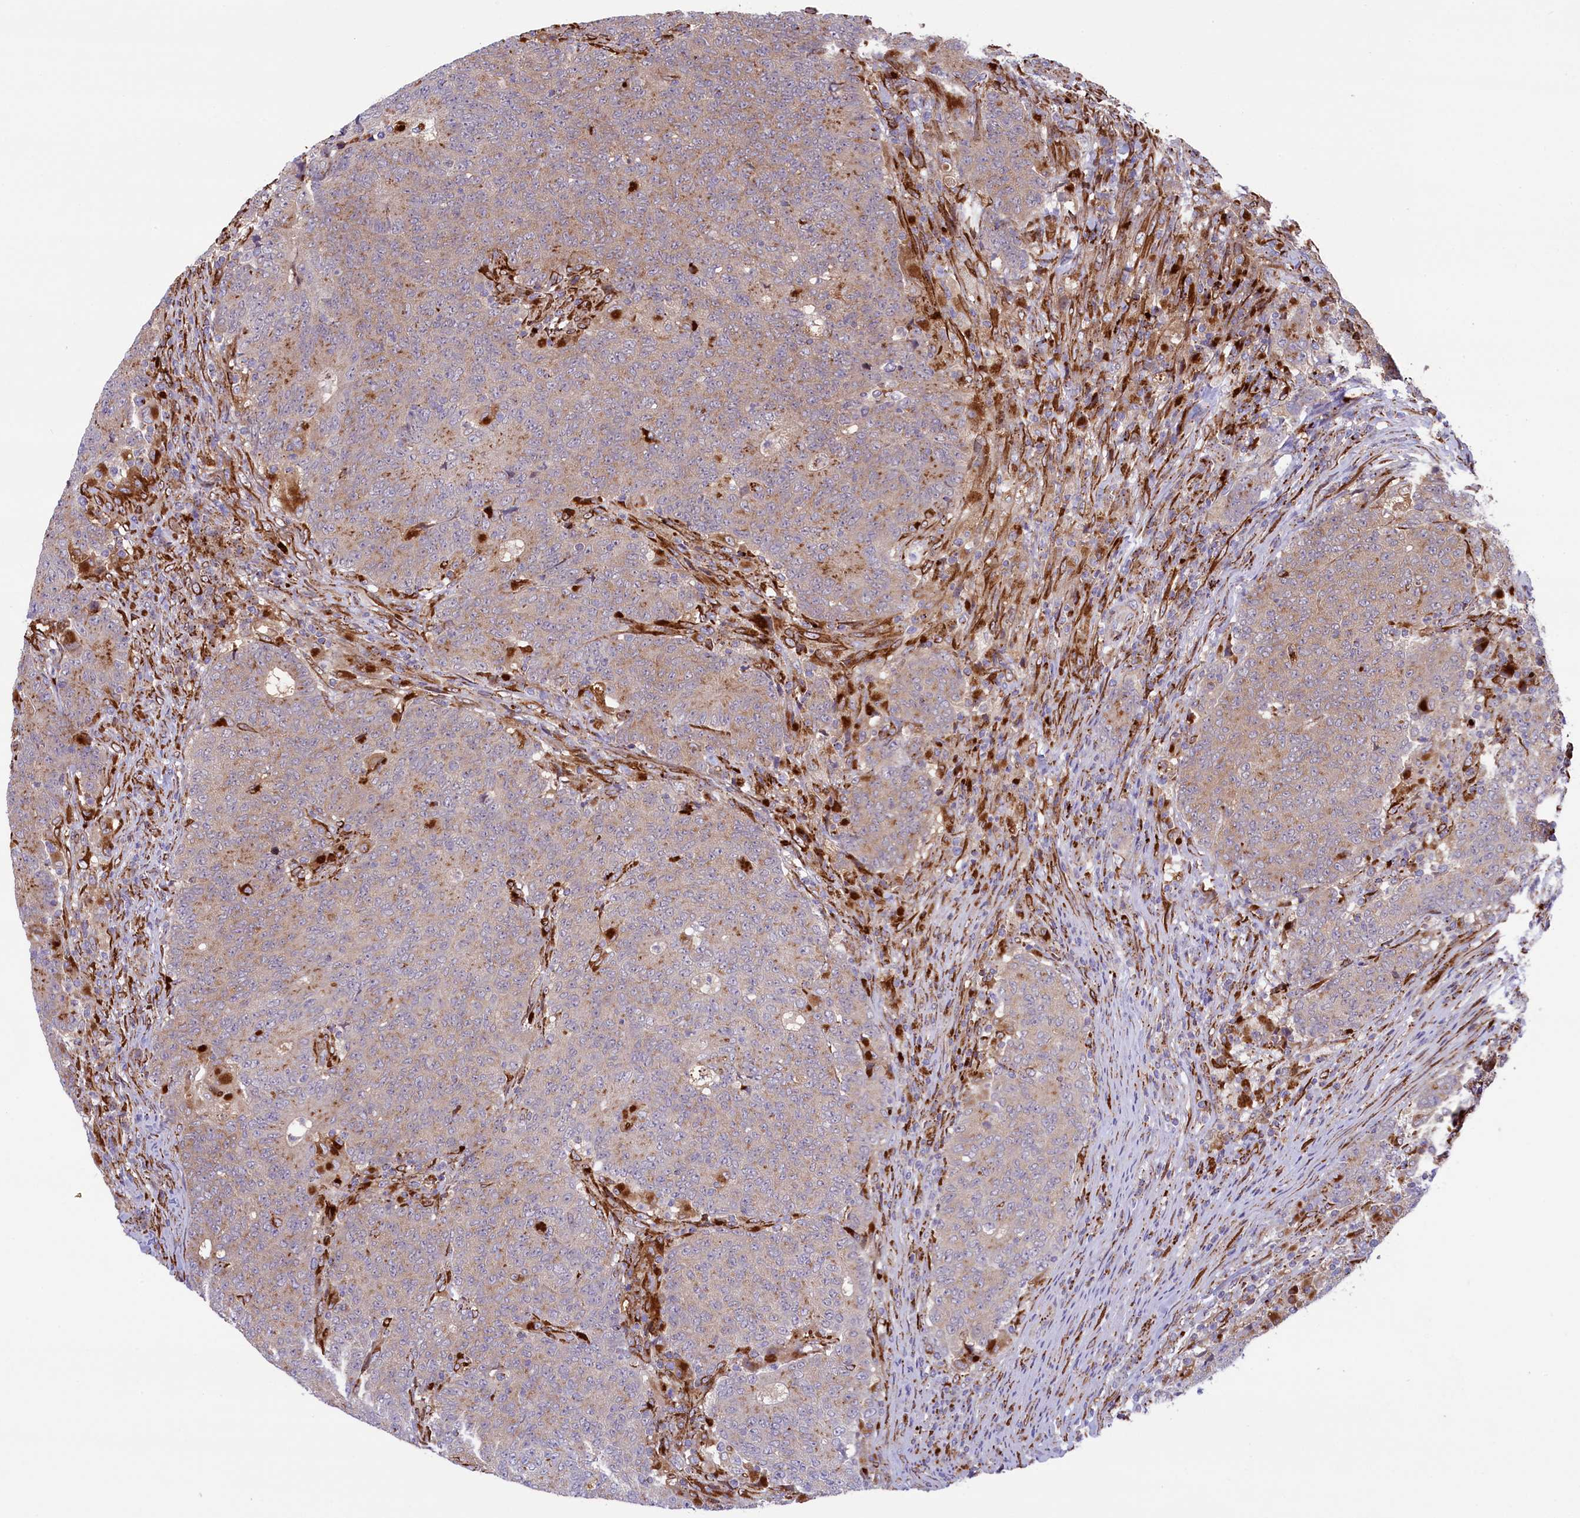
{"staining": {"intensity": "weak", "quantity": ">75%", "location": "cytoplasmic/membranous"}, "tissue": "colorectal cancer", "cell_type": "Tumor cells", "image_type": "cancer", "snomed": [{"axis": "morphology", "description": "Adenocarcinoma, NOS"}, {"axis": "topography", "description": "Colon"}], "caption": "Immunohistochemistry image of neoplastic tissue: human adenocarcinoma (colorectal) stained using immunohistochemistry displays low levels of weak protein expression localized specifically in the cytoplasmic/membranous of tumor cells, appearing as a cytoplasmic/membranous brown color.", "gene": "MAN2B1", "patient": {"sex": "female", "age": 75}}